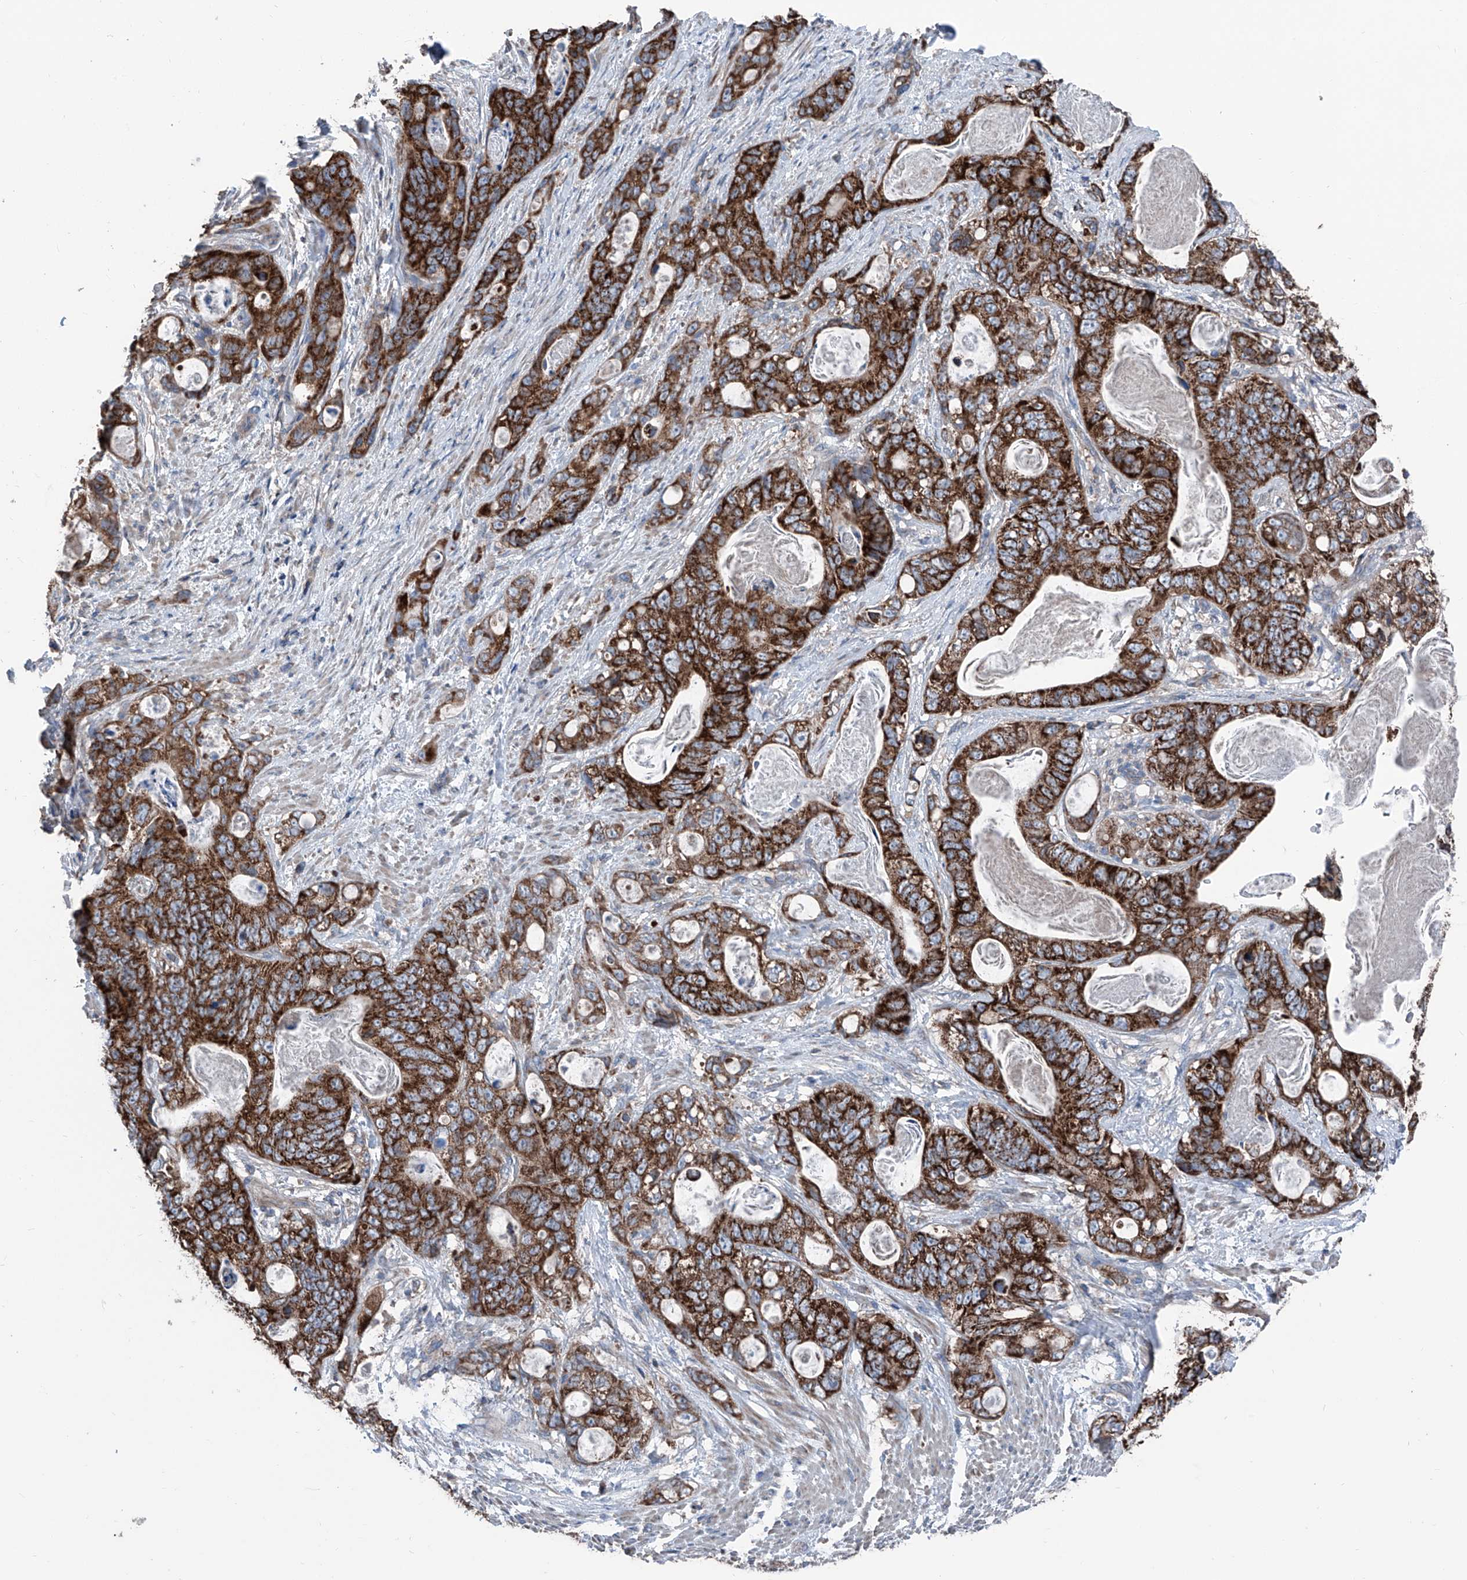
{"staining": {"intensity": "strong", "quantity": ">75%", "location": "cytoplasmic/membranous"}, "tissue": "stomach cancer", "cell_type": "Tumor cells", "image_type": "cancer", "snomed": [{"axis": "morphology", "description": "Normal tissue, NOS"}, {"axis": "morphology", "description": "Adenocarcinoma, NOS"}, {"axis": "topography", "description": "Stomach"}], "caption": "The photomicrograph demonstrates immunohistochemical staining of stomach cancer (adenocarcinoma). There is strong cytoplasmic/membranous positivity is present in about >75% of tumor cells.", "gene": "GPAT3", "patient": {"sex": "female", "age": 89}}